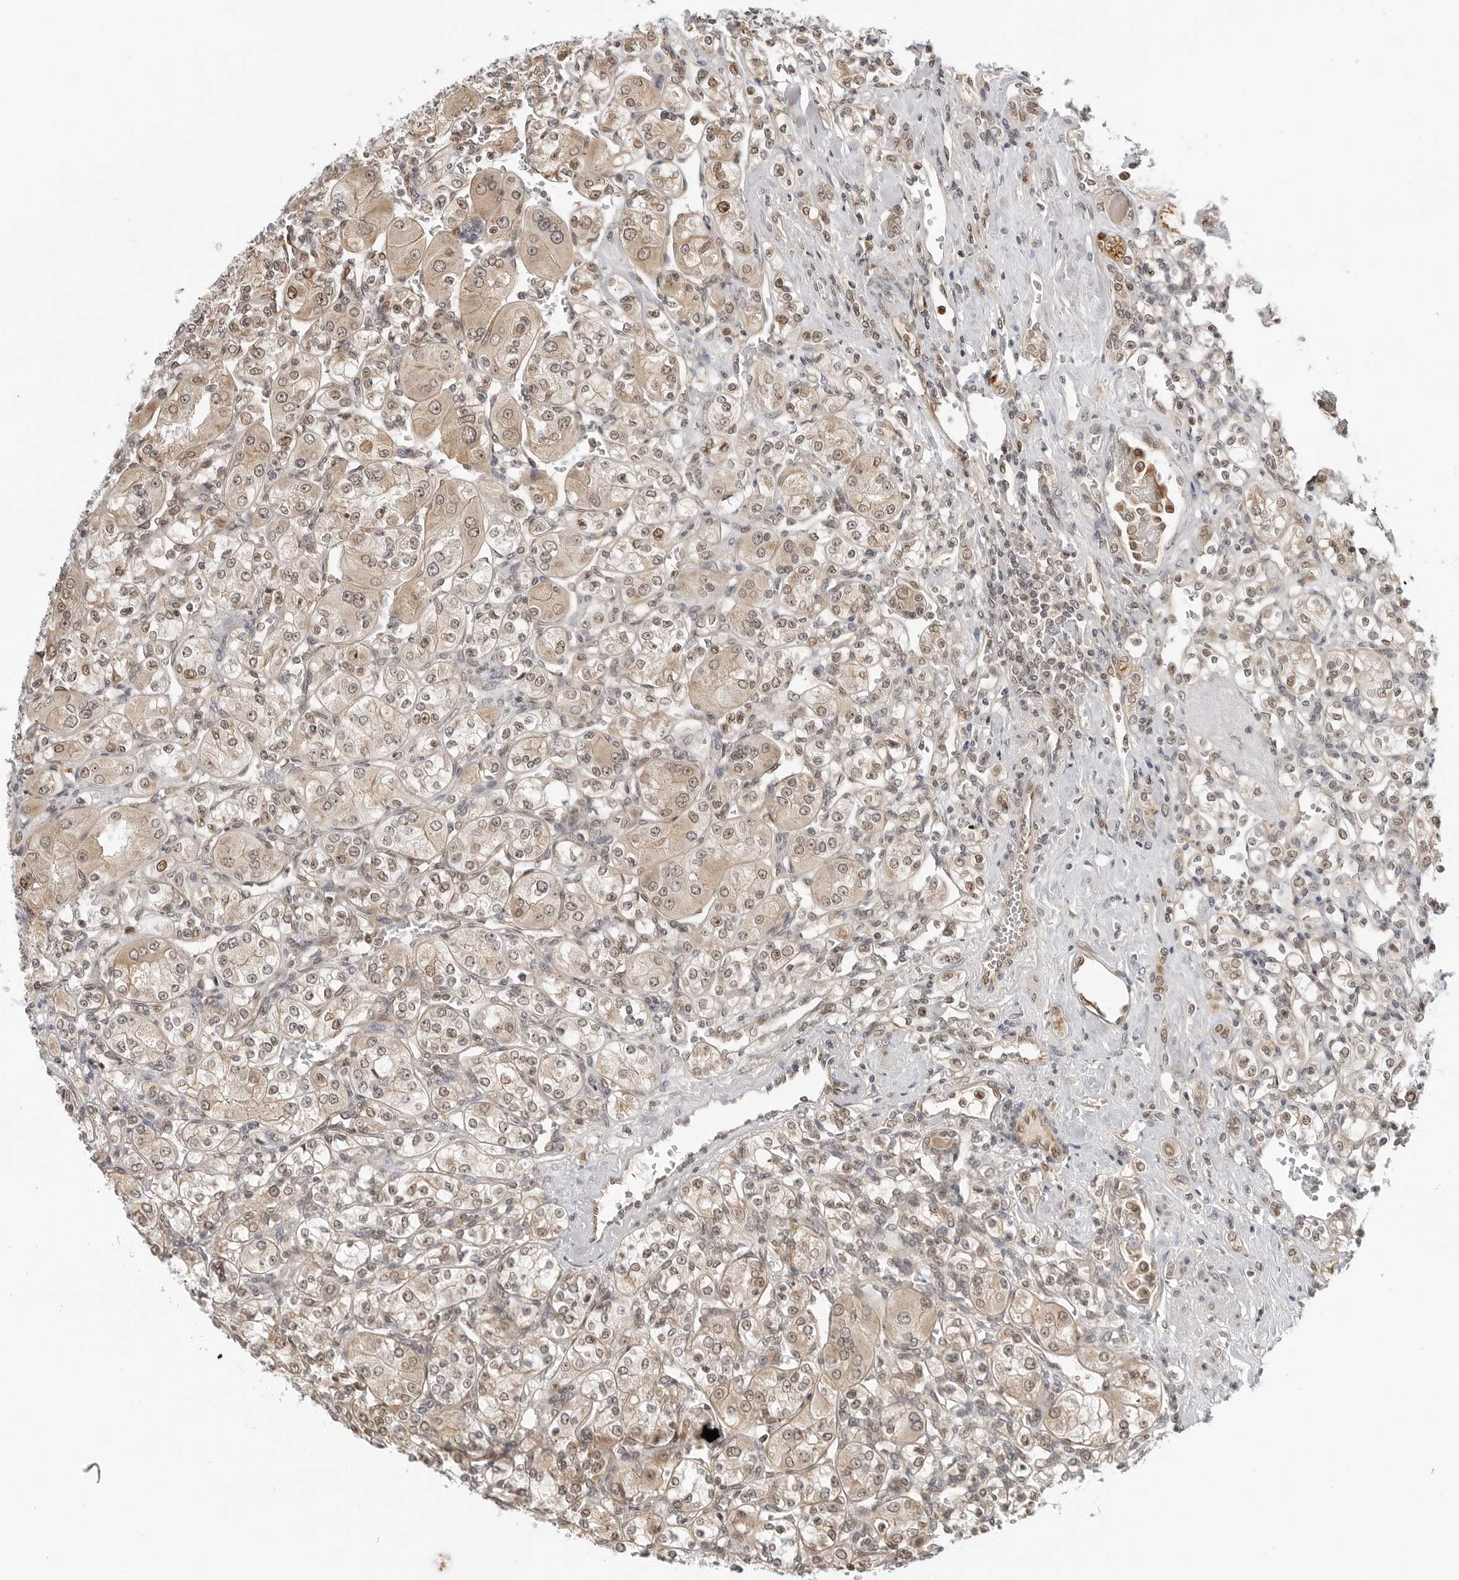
{"staining": {"intensity": "weak", "quantity": ">75%", "location": "cytoplasmic/membranous,nuclear"}, "tissue": "renal cancer", "cell_type": "Tumor cells", "image_type": "cancer", "snomed": [{"axis": "morphology", "description": "Adenocarcinoma, NOS"}, {"axis": "topography", "description": "Kidney"}], "caption": "A brown stain shows weak cytoplasmic/membranous and nuclear expression of a protein in renal adenocarcinoma tumor cells.", "gene": "TIPRL", "patient": {"sex": "male", "age": 77}}